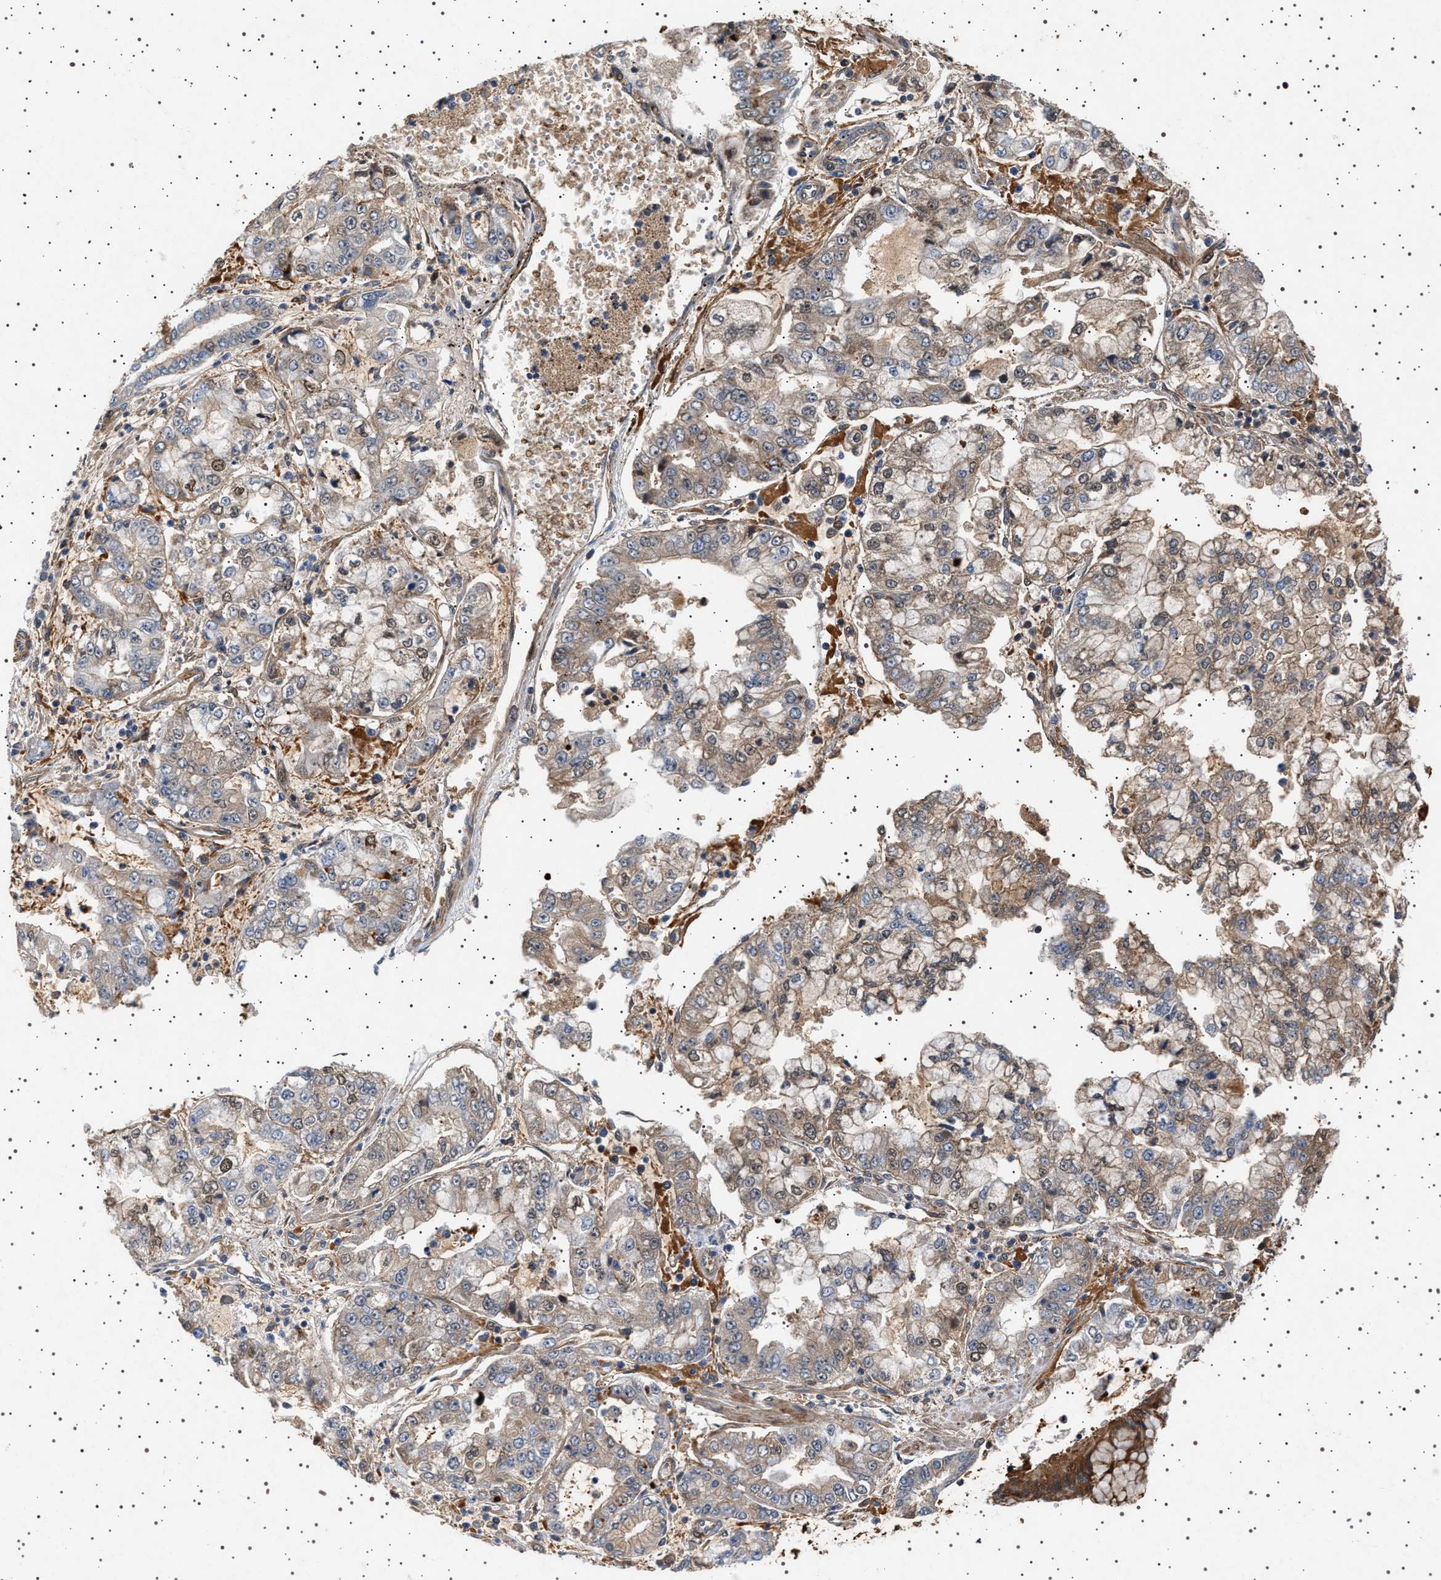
{"staining": {"intensity": "weak", "quantity": ">75%", "location": "cytoplasmic/membranous"}, "tissue": "stomach cancer", "cell_type": "Tumor cells", "image_type": "cancer", "snomed": [{"axis": "morphology", "description": "Adenocarcinoma, NOS"}, {"axis": "topography", "description": "Stomach"}], "caption": "Tumor cells show low levels of weak cytoplasmic/membranous expression in about >75% of cells in stomach cancer (adenocarcinoma). Nuclei are stained in blue.", "gene": "FICD", "patient": {"sex": "male", "age": 76}}